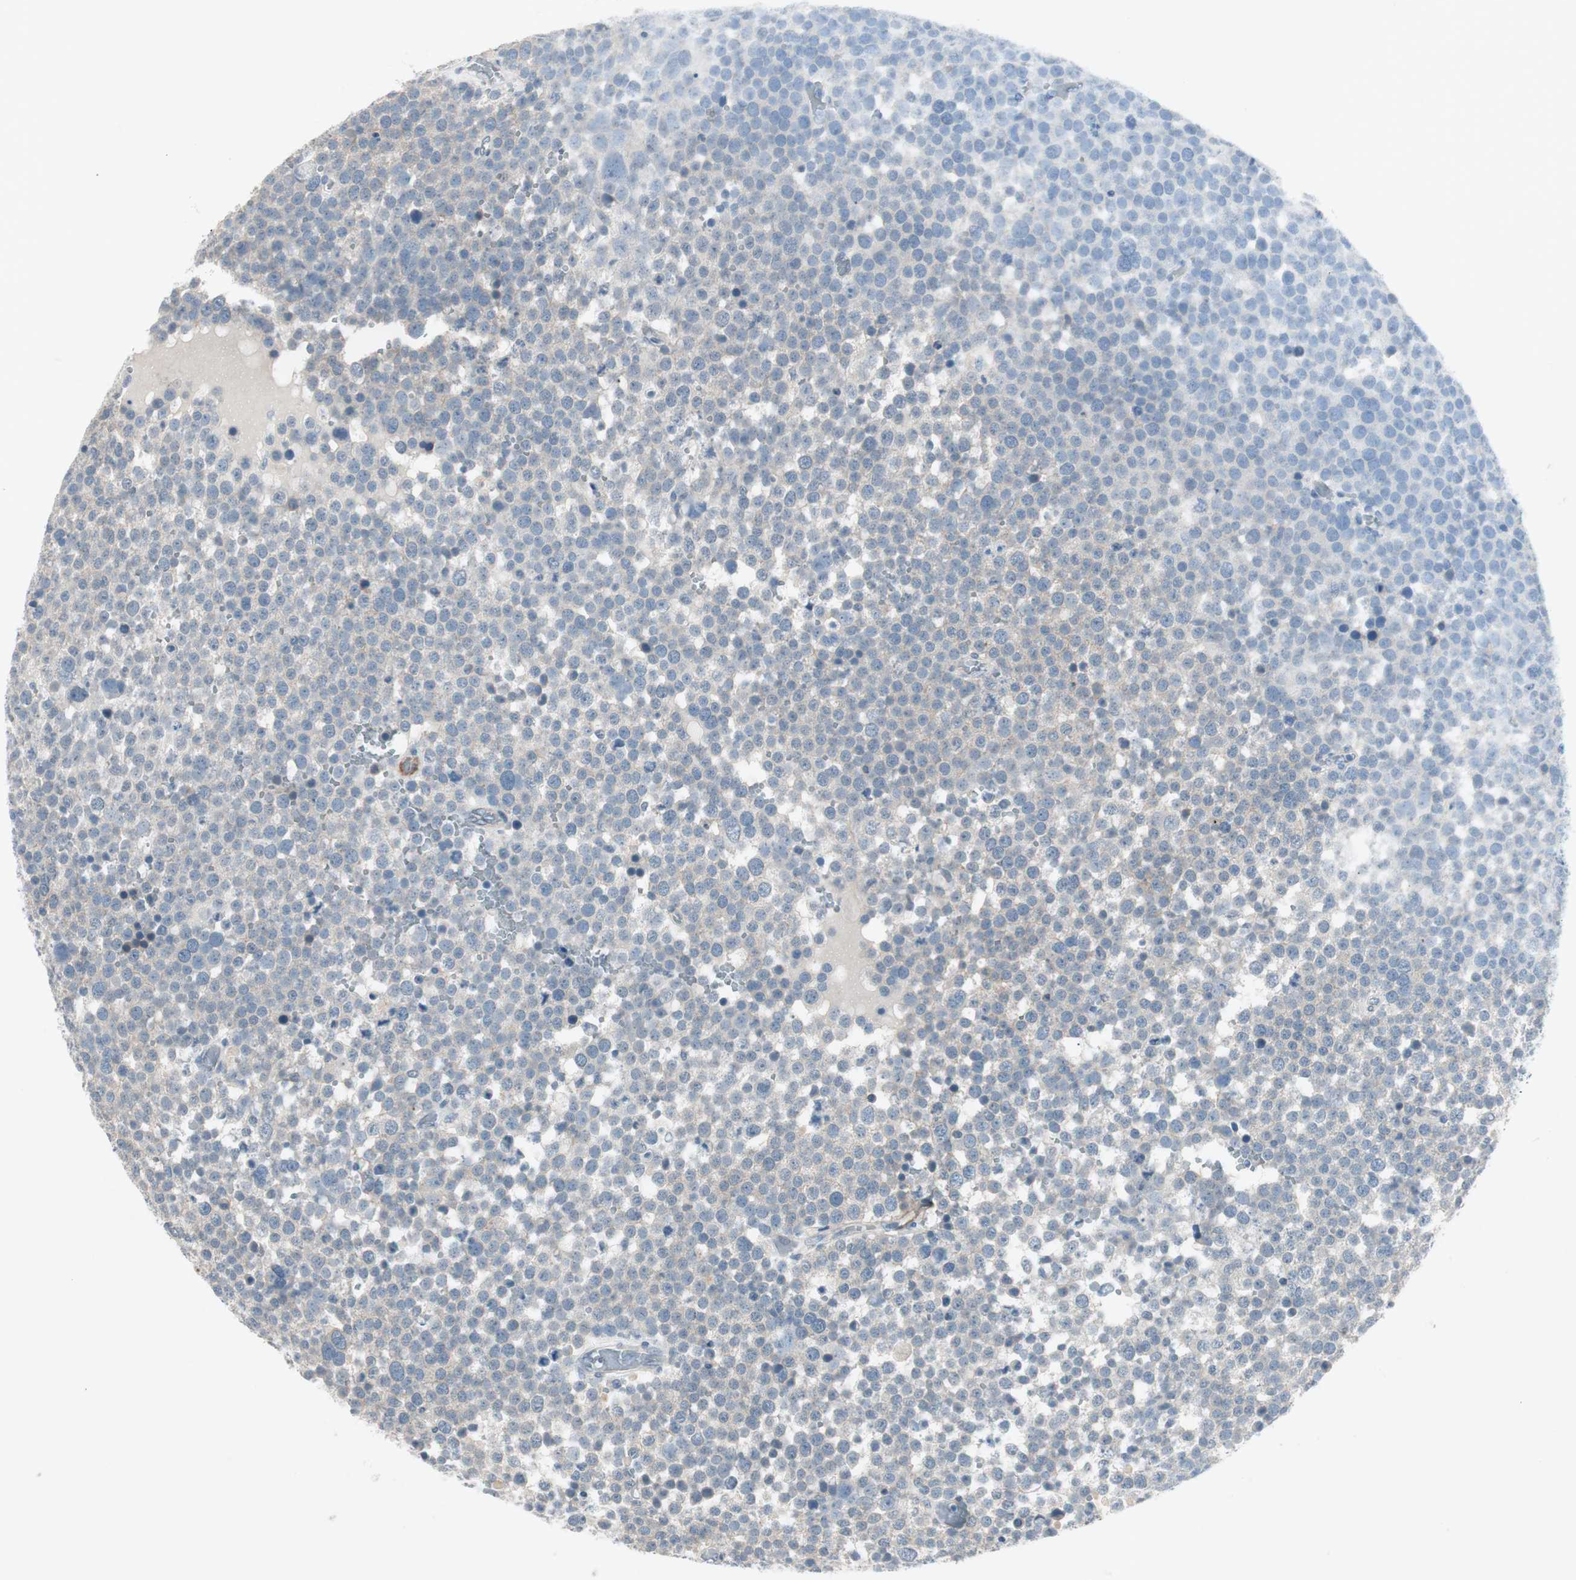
{"staining": {"intensity": "weak", "quantity": "25%-75%", "location": "cytoplasmic/membranous"}, "tissue": "testis cancer", "cell_type": "Tumor cells", "image_type": "cancer", "snomed": [{"axis": "morphology", "description": "Seminoma, NOS"}, {"axis": "topography", "description": "Testis"}], "caption": "A photomicrograph showing weak cytoplasmic/membranous positivity in about 25%-75% of tumor cells in testis seminoma, as visualized by brown immunohistochemical staining.", "gene": "ITGB4", "patient": {"sex": "male", "age": 71}}